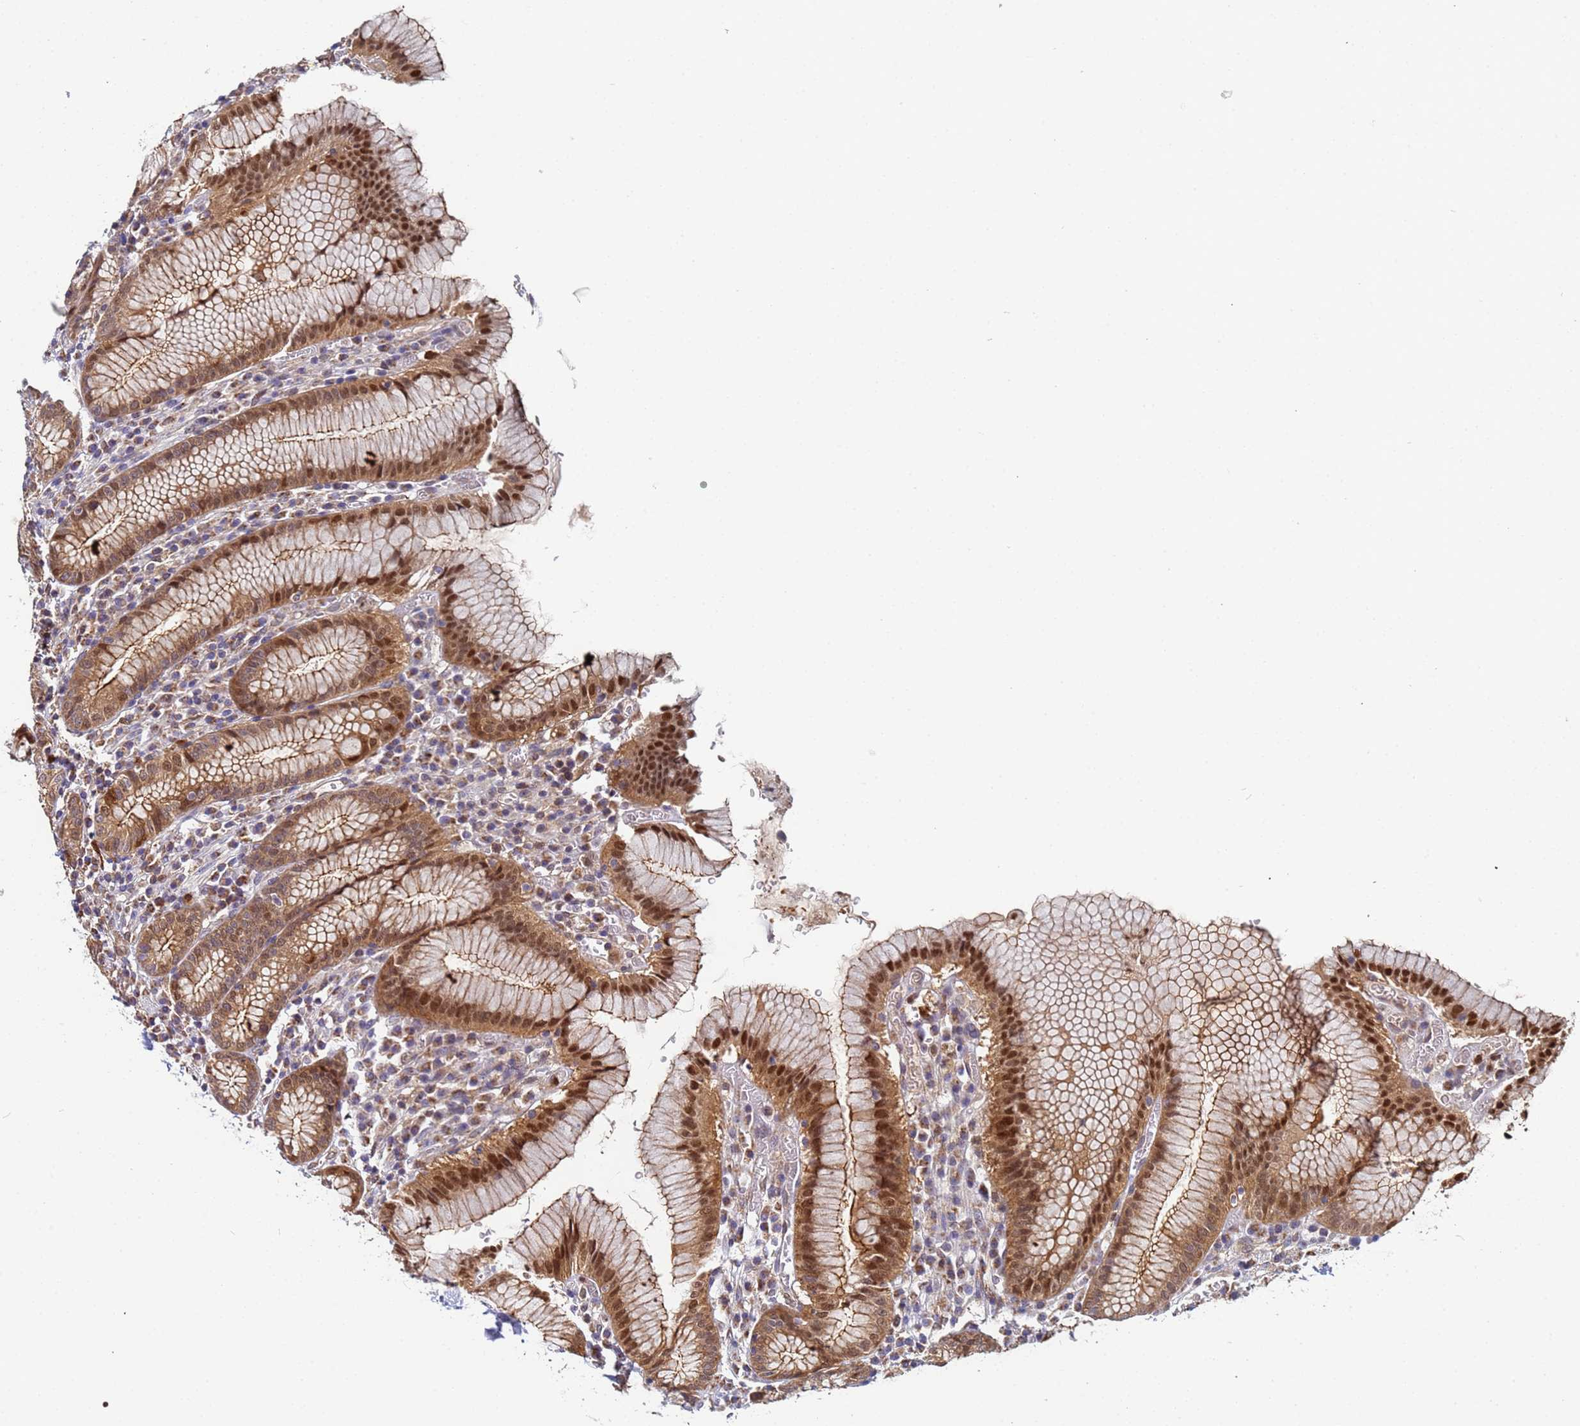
{"staining": {"intensity": "strong", "quantity": ">75%", "location": "cytoplasmic/membranous,nuclear"}, "tissue": "stomach", "cell_type": "Glandular cells", "image_type": "normal", "snomed": [{"axis": "morphology", "description": "Normal tissue, NOS"}, {"axis": "topography", "description": "Stomach"}], "caption": "An immunohistochemistry image of benign tissue is shown. Protein staining in brown shows strong cytoplasmic/membranous,nuclear positivity in stomach within glandular cells.", "gene": "CCDC127", "patient": {"sex": "male", "age": 55}}